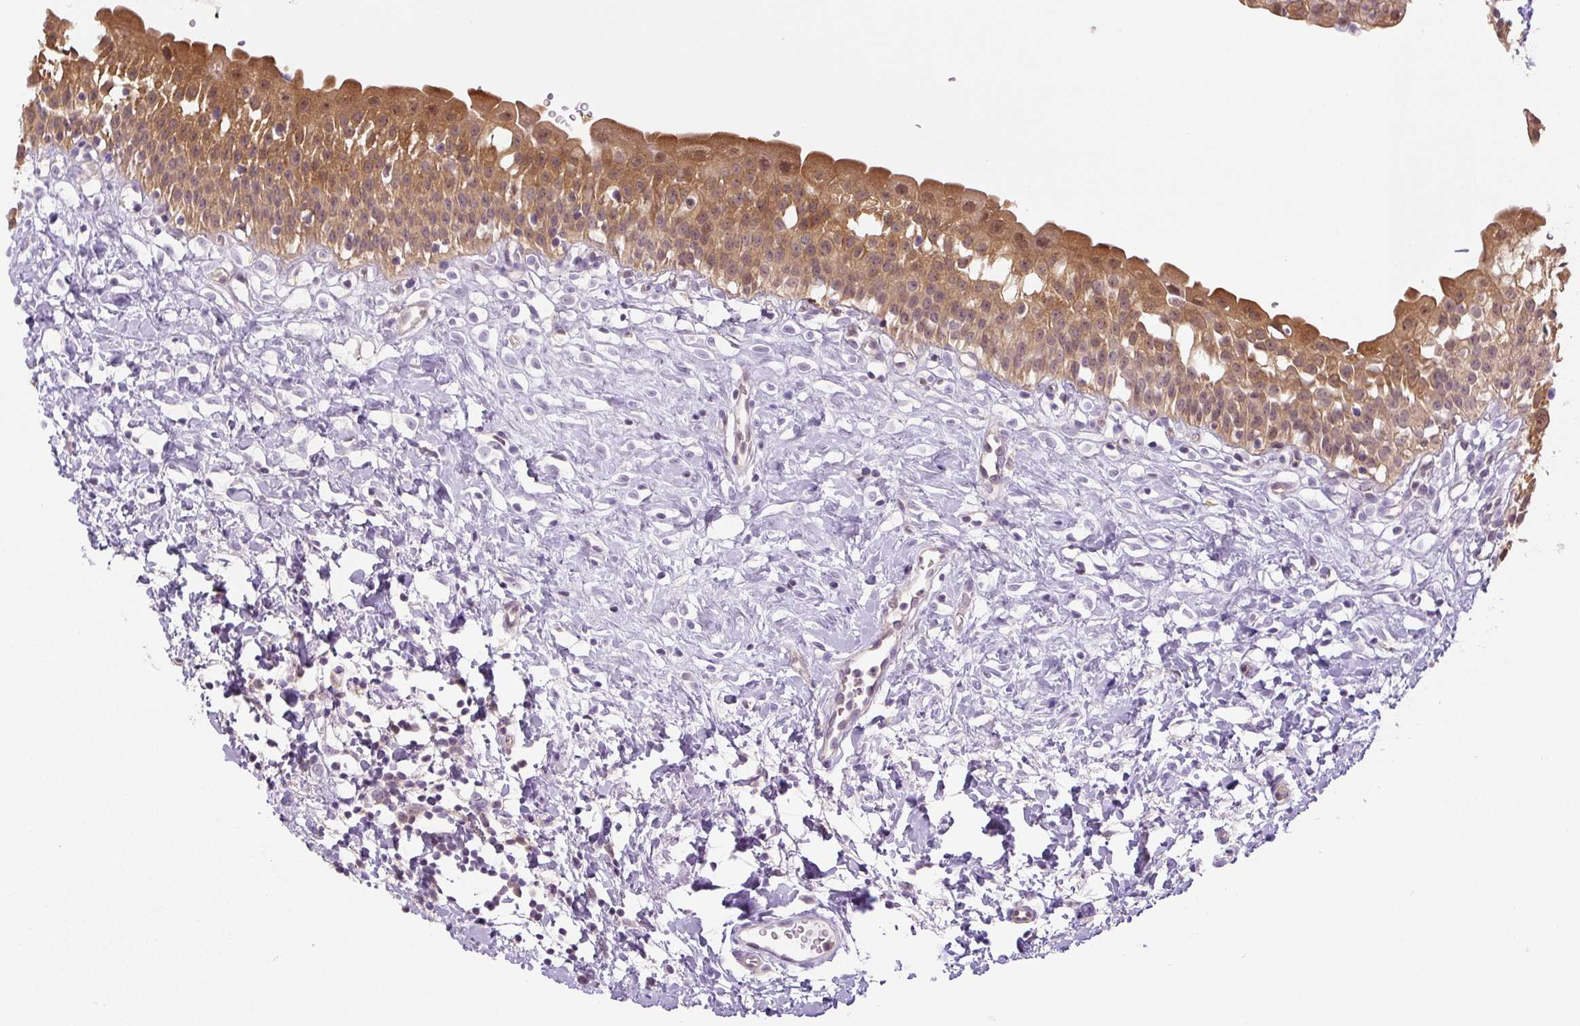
{"staining": {"intensity": "moderate", "quantity": ">75%", "location": "cytoplasmic/membranous,nuclear"}, "tissue": "urinary bladder", "cell_type": "Urothelial cells", "image_type": "normal", "snomed": [{"axis": "morphology", "description": "Normal tissue, NOS"}, {"axis": "topography", "description": "Urinary bladder"}], "caption": "Urinary bladder stained with DAB immunohistochemistry (IHC) reveals medium levels of moderate cytoplasmic/membranous,nuclear positivity in approximately >75% of urothelial cells.", "gene": "SPSB2", "patient": {"sex": "male", "age": 51}}